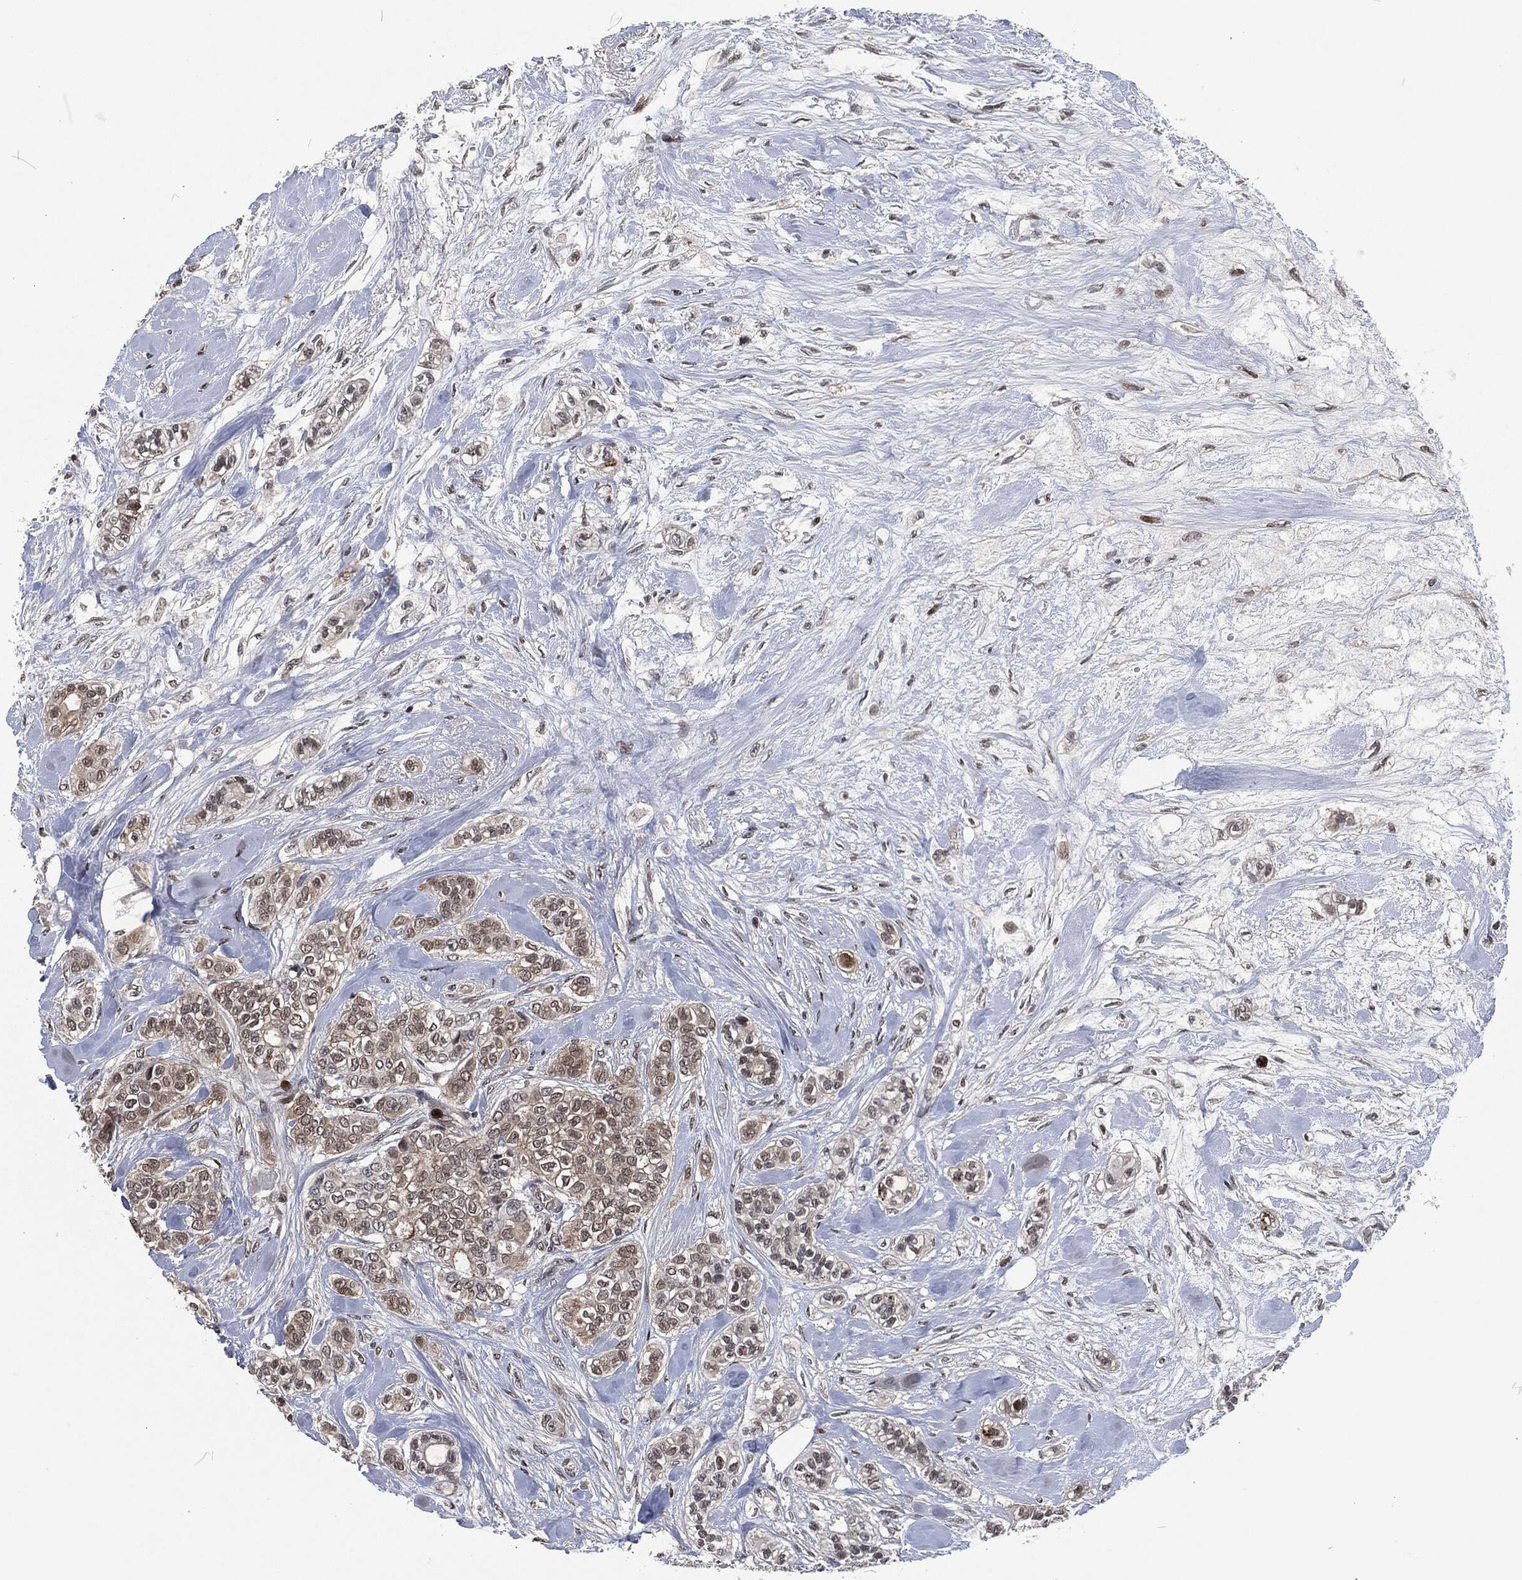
{"staining": {"intensity": "negative", "quantity": "none", "location": "none"}, "tissue": "breast cancer", "cell_type": "Tumor cells", "image_type": "cancer", "snomed": [{"axis": "morphology", "description": "Duct carcinoma"}, {"axis": "topography", "description": "Breast"}], "caption": "Immunohistochemistry of human breast invasive ductal carcinoma reveals no expression in tumor cells. (DAB (3,3'-diaminobenzidine) IHC visualized using brightfield microscopy, high magnification).", "gene": "EGFR", "patient": {"sex": "female", "age": 71}}